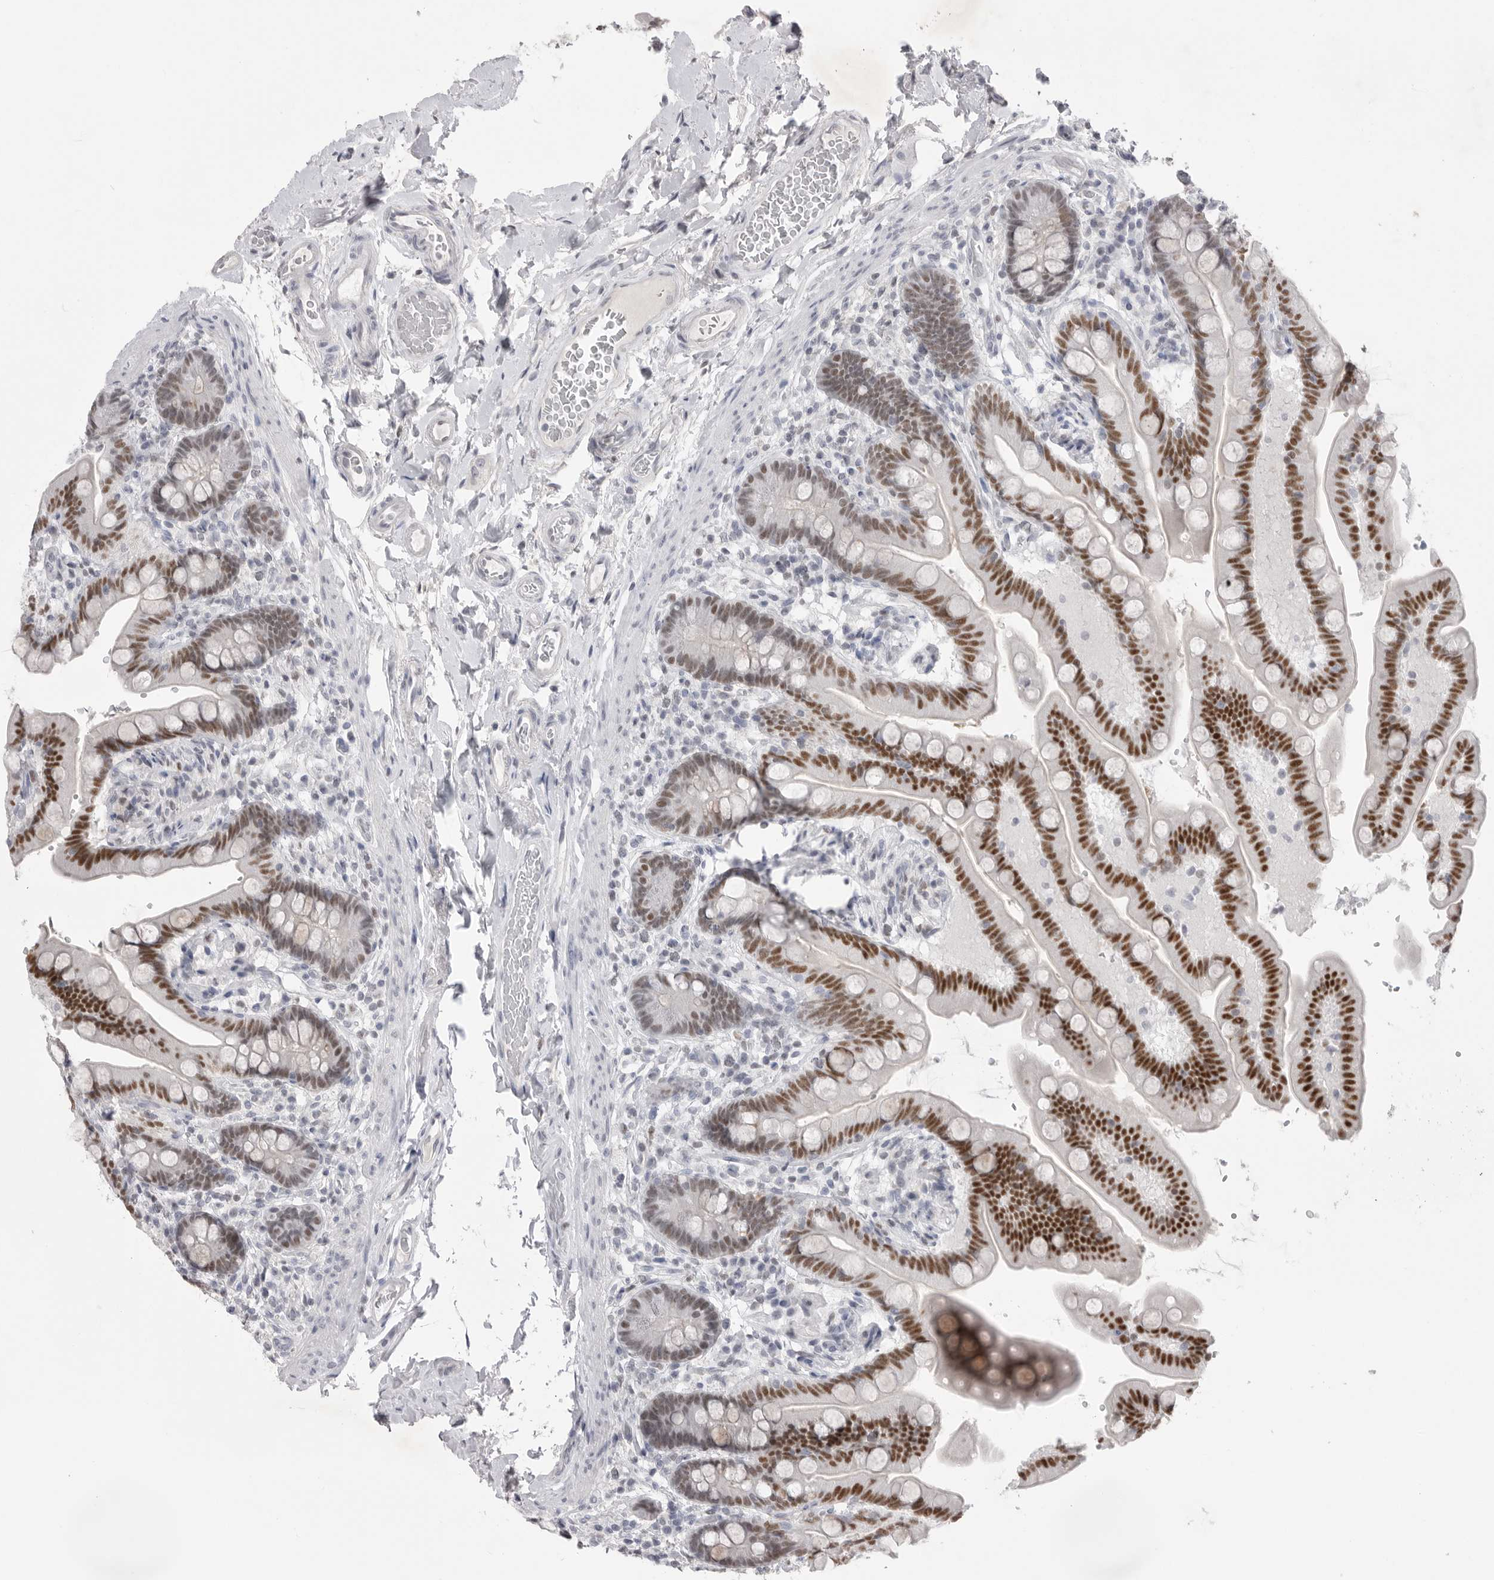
{"staining": {"intensity": "negative", "quantity": "none", "location": "none"}, "tissue": "colon", "cell_type": "Endothelial cells", "image_type": "normal", "snomed": [{"axis": "morphology", "description": "Normal tissue, NOS"}, {"axis": "topography", "description": "Smooth muscle"}, {"axis": "topography", "description": "Colon"}], "caption": "A high-resolution photomicrograph shows IHC staining of benign colon, which displays no significant positivity in endothelial cells.", "gene": "ZBTB7B", "patient": {"sex": "male", "age": 73}}